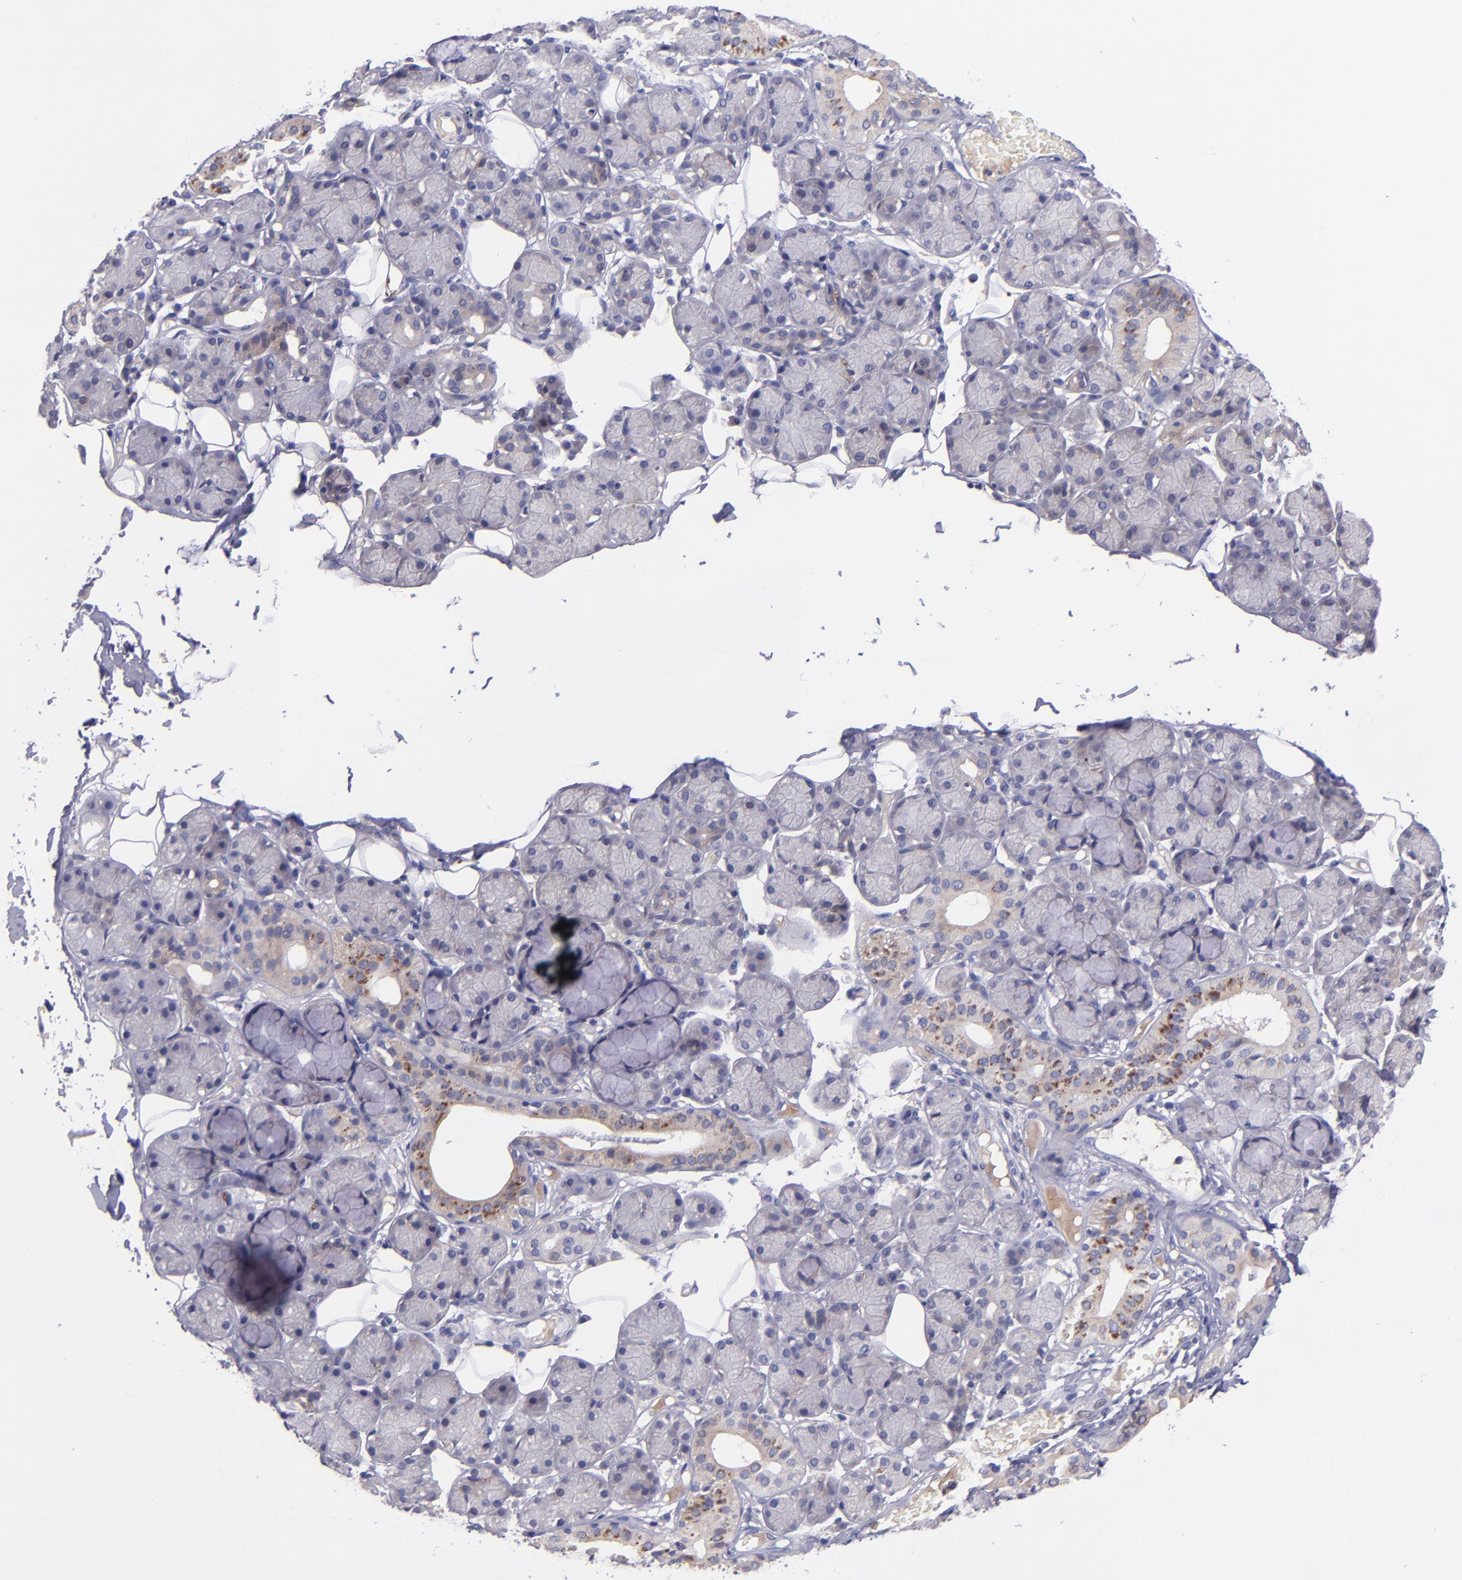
{"staining": {"intensity": "weak", "quantity": "<25%", "location": "cytoplasmic/membranous"}, "tissue": "salivary gland", "cell_type": "Glandular cells", "image_type": "normal", "snomed": [{"axis": "morphology", "description": "Normal tissue, NOS"}, {"axis": "topography", "description": "Salivary gland"}], "caption": "A micrograph of salivary gland stained for a protein shows no brown staining in glandular cells. (DAB immunohistochemistry with hematoxylin counter stain).", "gene": "RBP4", "patient": {"sex": "male", "age": 54}}